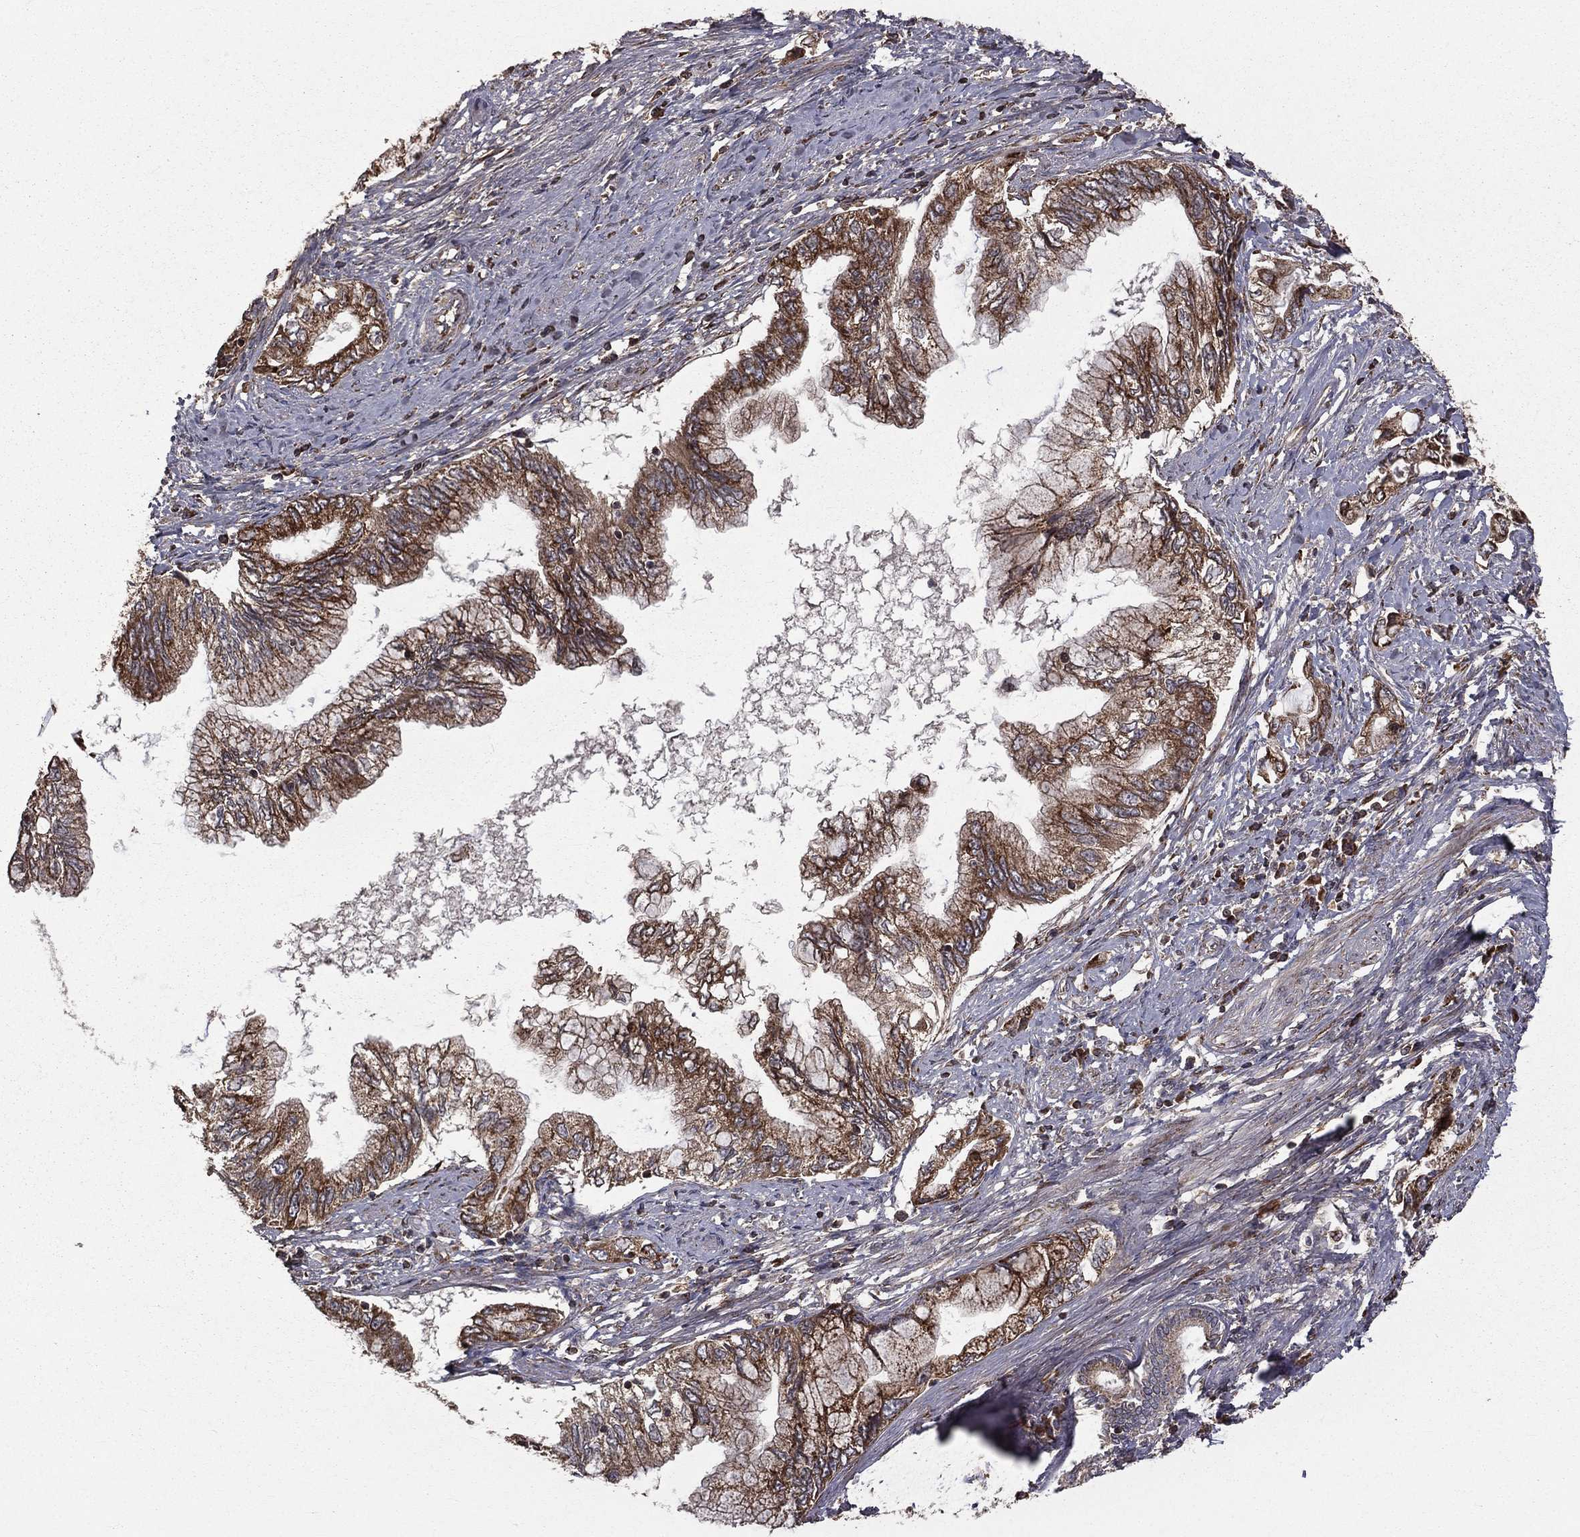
{"staining": {"intensity": "moderate", "quantity": ">75%", "location": "cytoplasmic/membranous"}, "tissue": "pancreatic cancer", "cell_type": "Tumor cells", "image_type": "cancer", "snomed": [{"axis": "morphology", "description": "Adenocarcinoma, NOS"}, {"axis": "topography", "description": "Pancreas"}], "caption": "Tumor cells display medium levels of moderate cytoplasmic/membranous expression in approximately >75% of cells in human pancreatic cancer (adenocarcinoma).", "gene": "OLFML1", "patient": {"sex": "female", "age": 73}}